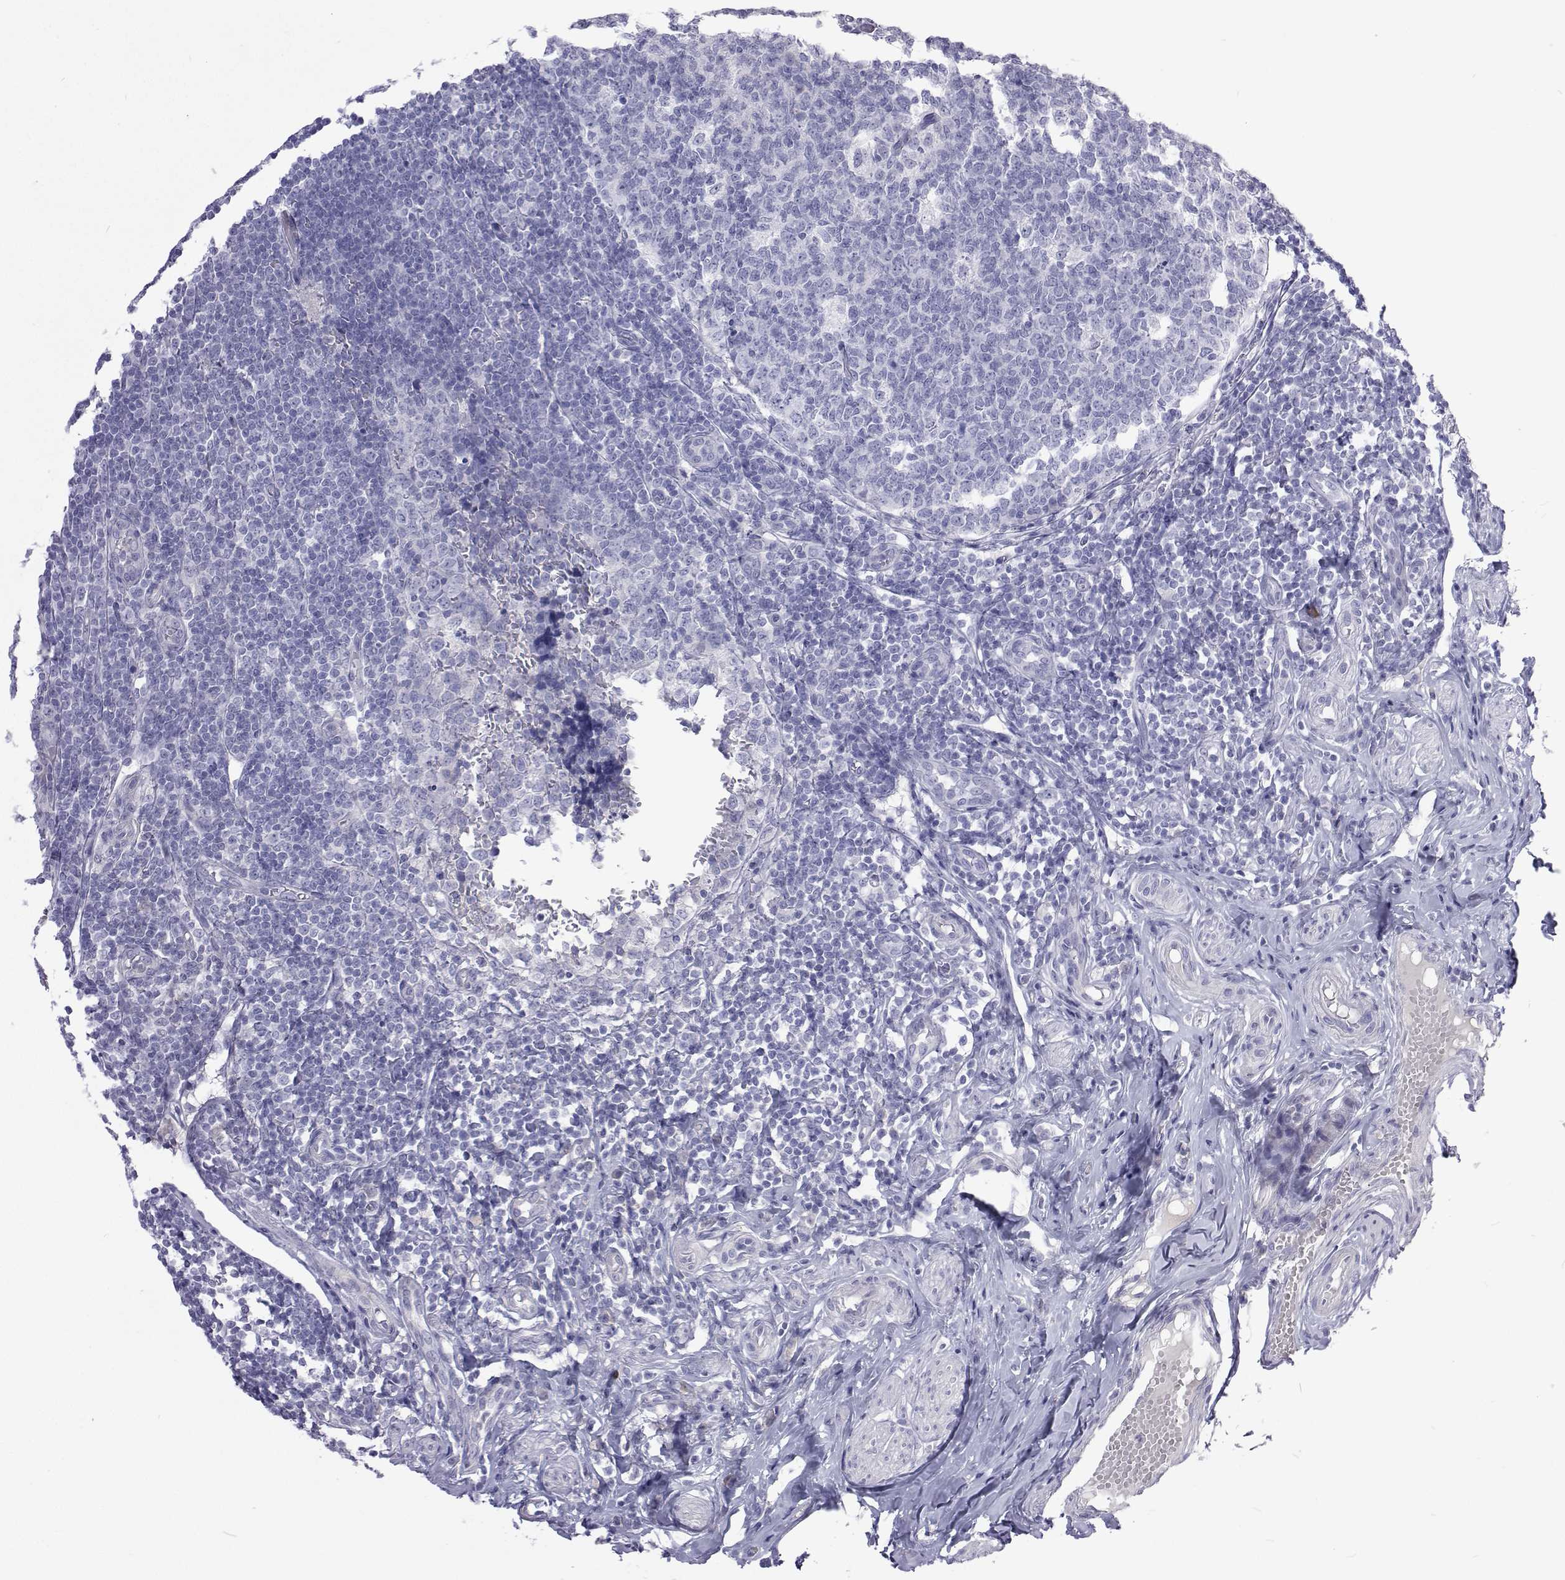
{"staining": {"intensity": "negative", "quantity": "none", "location": "none"}, "tissue": "appendix", "cell_type": "Glandular cells", "image_type": "normal", "snomed": [{"axis": "morphology", "description": "Normal tissue, NOS"}, {"axis": "topography", "description": "Appendix"}], "caption": "An immunohistochemistry (IHC) micrograph of unremarkable appendix is shown. There is no staining in glandular cells of appendix. The staining was performed using DAB (3,3'-diaminobenzidine) to visualize the protein expression in brown, while the nuclei were stained in blue with hematoxylin (Magnification: 20x).", "gene": "NPR3", "patient": {"sex": "male", "age": 18}}